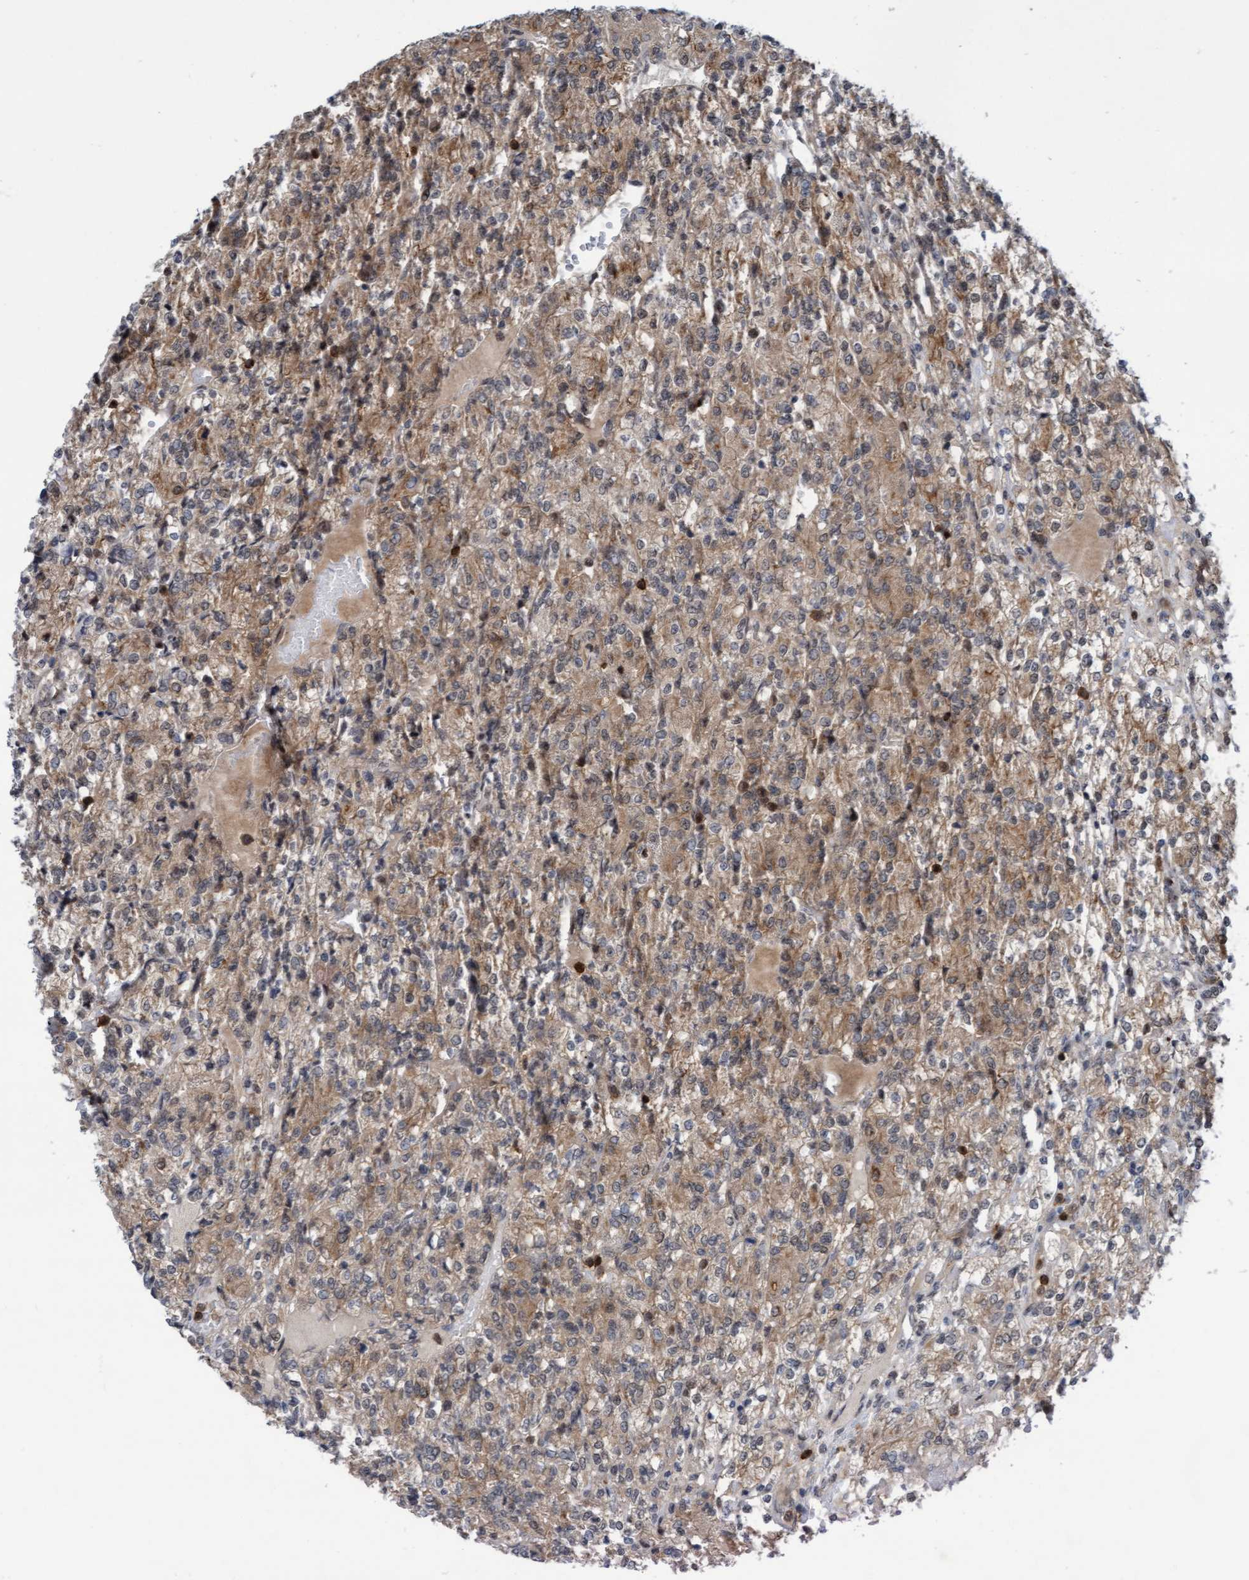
{"staining": {"intensity": "moderate", "quantity": ">75%", "location": "cytoplasmic/membranous"}, "tissue": "renal cancer", "cell_type": "Tumor cells", "image_type": "cancer", "snomed": [{"axis": "morphology", "description": "Adenocarcinoma, NOS"}, {"axis": "topography", "description": "Kidney"}], "caption": "Protein expression analysis of renal adenocarcinoma reveals moderate cytoplasmic/membranous positivity in about >75% of tumor cells. Nuclei are stained in blue.", "gene": "RAP1GAP2", "patient": {"sex": "male", "age": 77}}